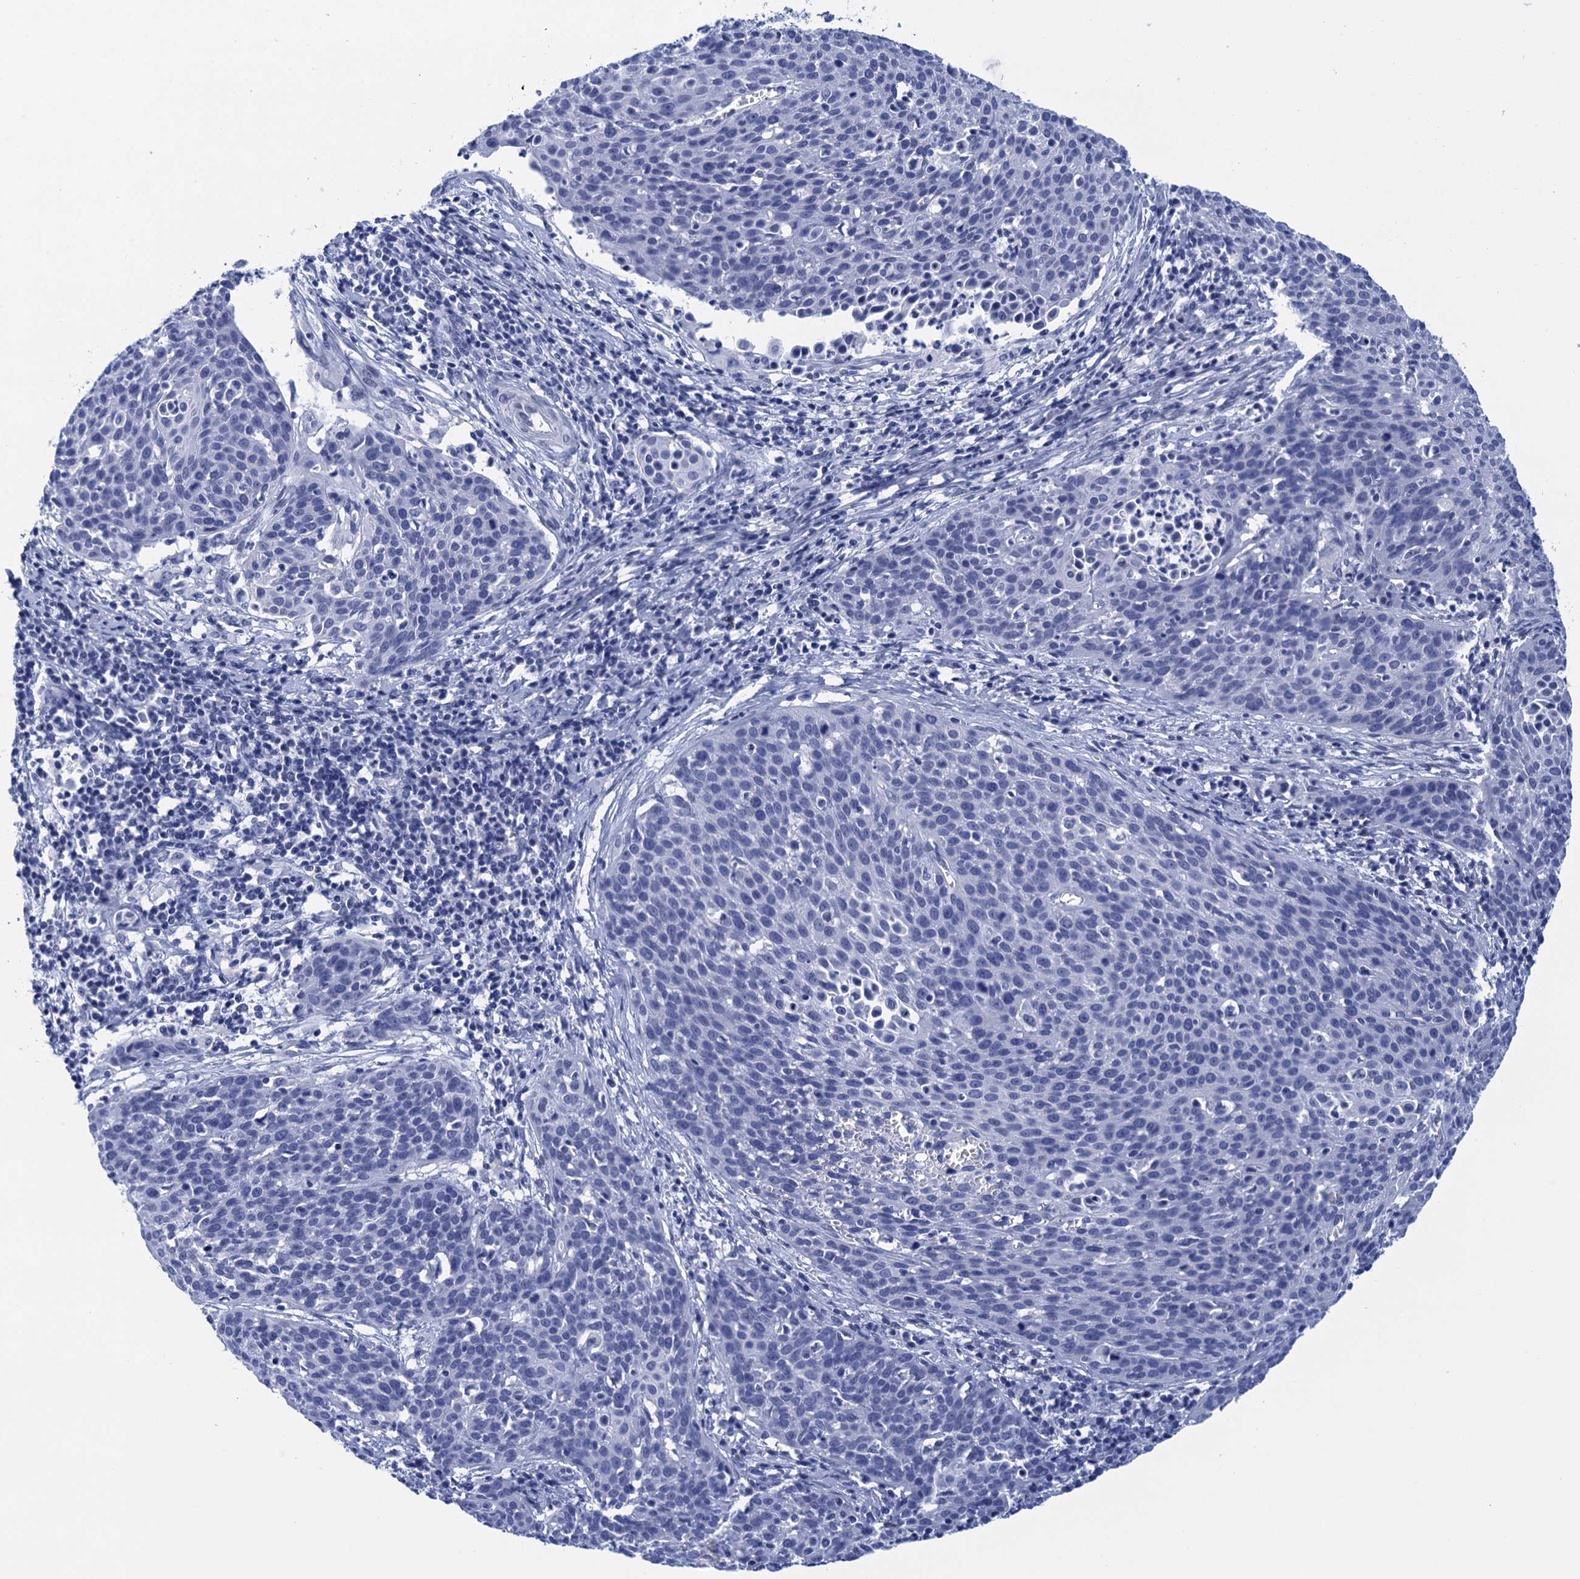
{"staining": {"intensity": "negative", "quantity": "none", "location": "none"}, "tissue": "cervical cancer", "cell_type": "Tumor cells", "image_type": "cancer", "snomed": [{"axis": "morphology", "description": "Squamous cell carcinoma, NOS"}, {"axis": "topography", "description": "Cervix"}], "caption": "Immunohistochemical staining of human cervical cancer (squamous cell carcinoma) displays no significant staining in tumor cells. Brightfield microscopy of immunohistochemistry (IHC) stained with DAB (brown) and hematoxylin (blue), captured at high magnification.", "gene": "METTL25", "patient": {"sex": "female", "age": 38}}